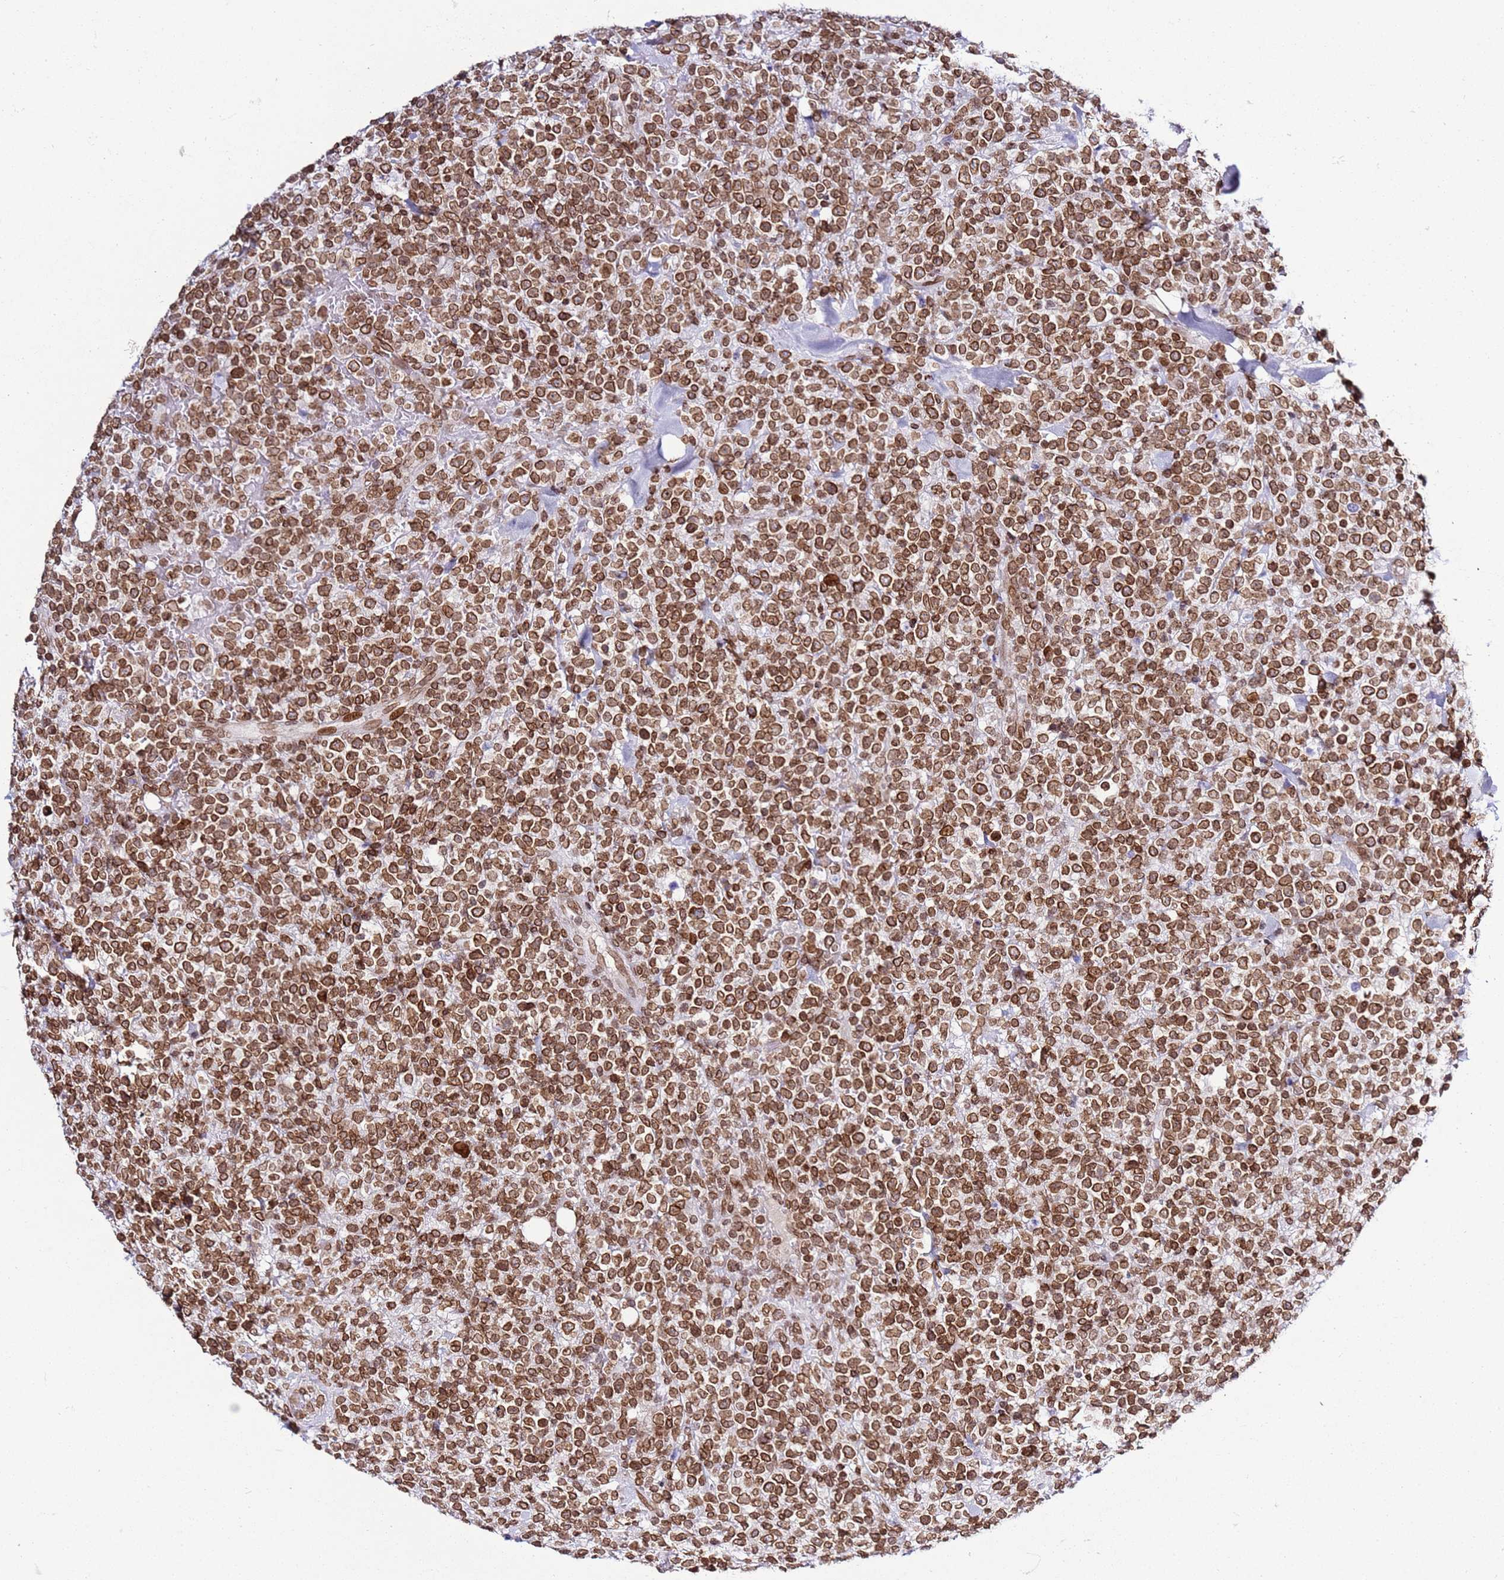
{"staining": {"intensity": "strong", "quantity": ">75%", "location": "cytoplasmic/membranous,nuclear"}, "tissue": "lymphoma", "cell_type": "Tumor cells", "image_type": "cancer", "snomed": [{"axis": "morphology", "description": "Malignant lymphoma, non-Hodgkin's type, High grade"}, {"axis": "topography", "description": "Colon"}], "caption": "About >75% of tumor cells in lymphoma exhibit strong cytoplasmic/membranous and nuclear protein staining as visualized by brown immunohistochemical staining.", "gene": "POU6F1", "patient": {"sex": "female", "age": 53}}